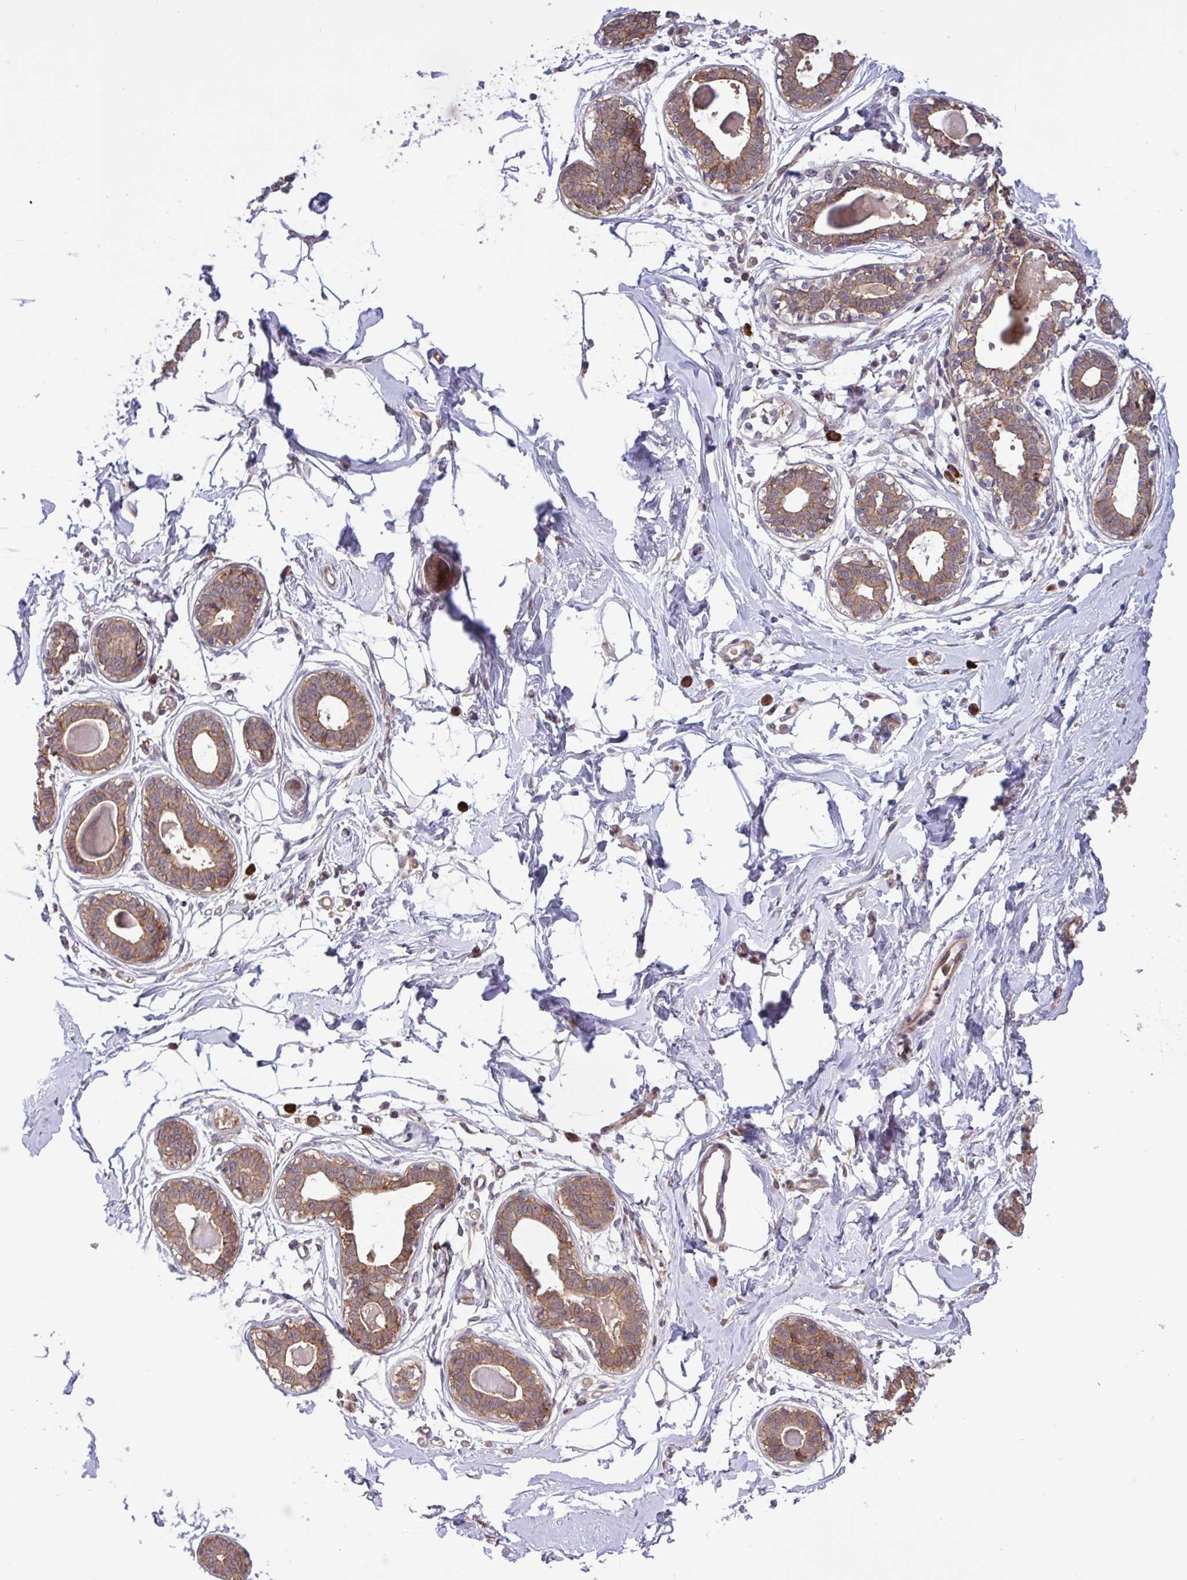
{"staining": {"intensity": "negative", "quantity": "none", "location": "none"}, "tissue": "breast", "cell_type": "Adipocytes", "image_type": "normal", "snomed": [{"axis": "morphology", "description": "Normal tissue, NOS"}, {"axis": "topography", "description": "Breast"}], "caption": "Immunohistochemistry (IHC) image of benign breast: human breast stained with DAB reveals no significant protein expression in adipocytes.", "gene": "INTS10", "patient": {"sex": "female", "age": 45}}